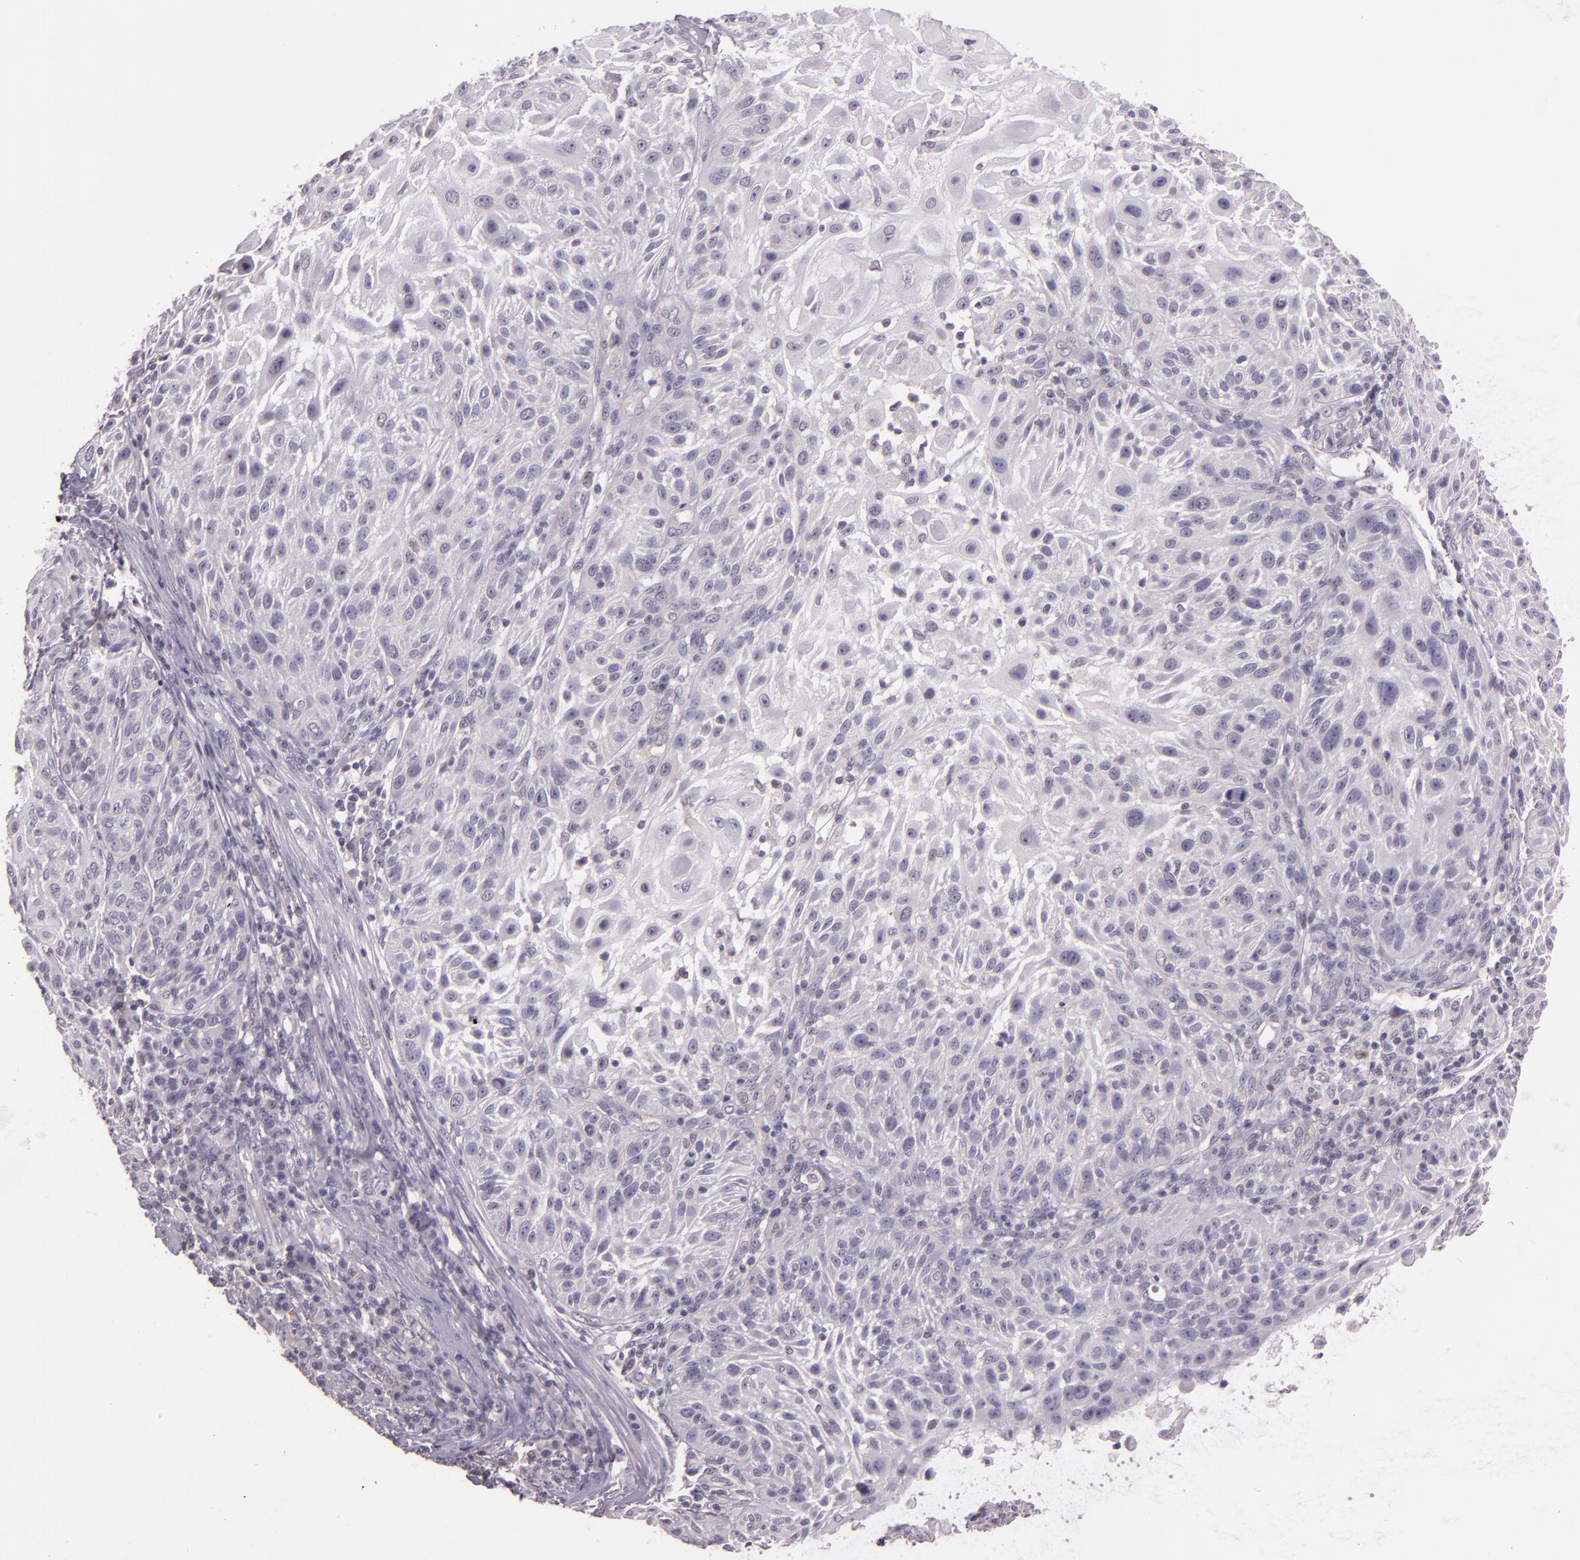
{"staining": {"intensity": "negative", "quantity": "none", "location": "none"}, "tissue": "skin cancer", "cell_type": "Tumor cells", "image_type": "cancer", "snomed": [{"axis": "morphology", "description": "Squamous cell carcinoma, NOS"}, {"axis": "topography", "description": "Skin"}], "caption": "The micrograph demonstrates no significant positivity in tumor cells of squamous cell carcinoma (skin). (DAB IHC visualized using brightfield microscopy, high magnification).", "gene": "HSPA8", "patient": {"sex": "female", "age": 89}}